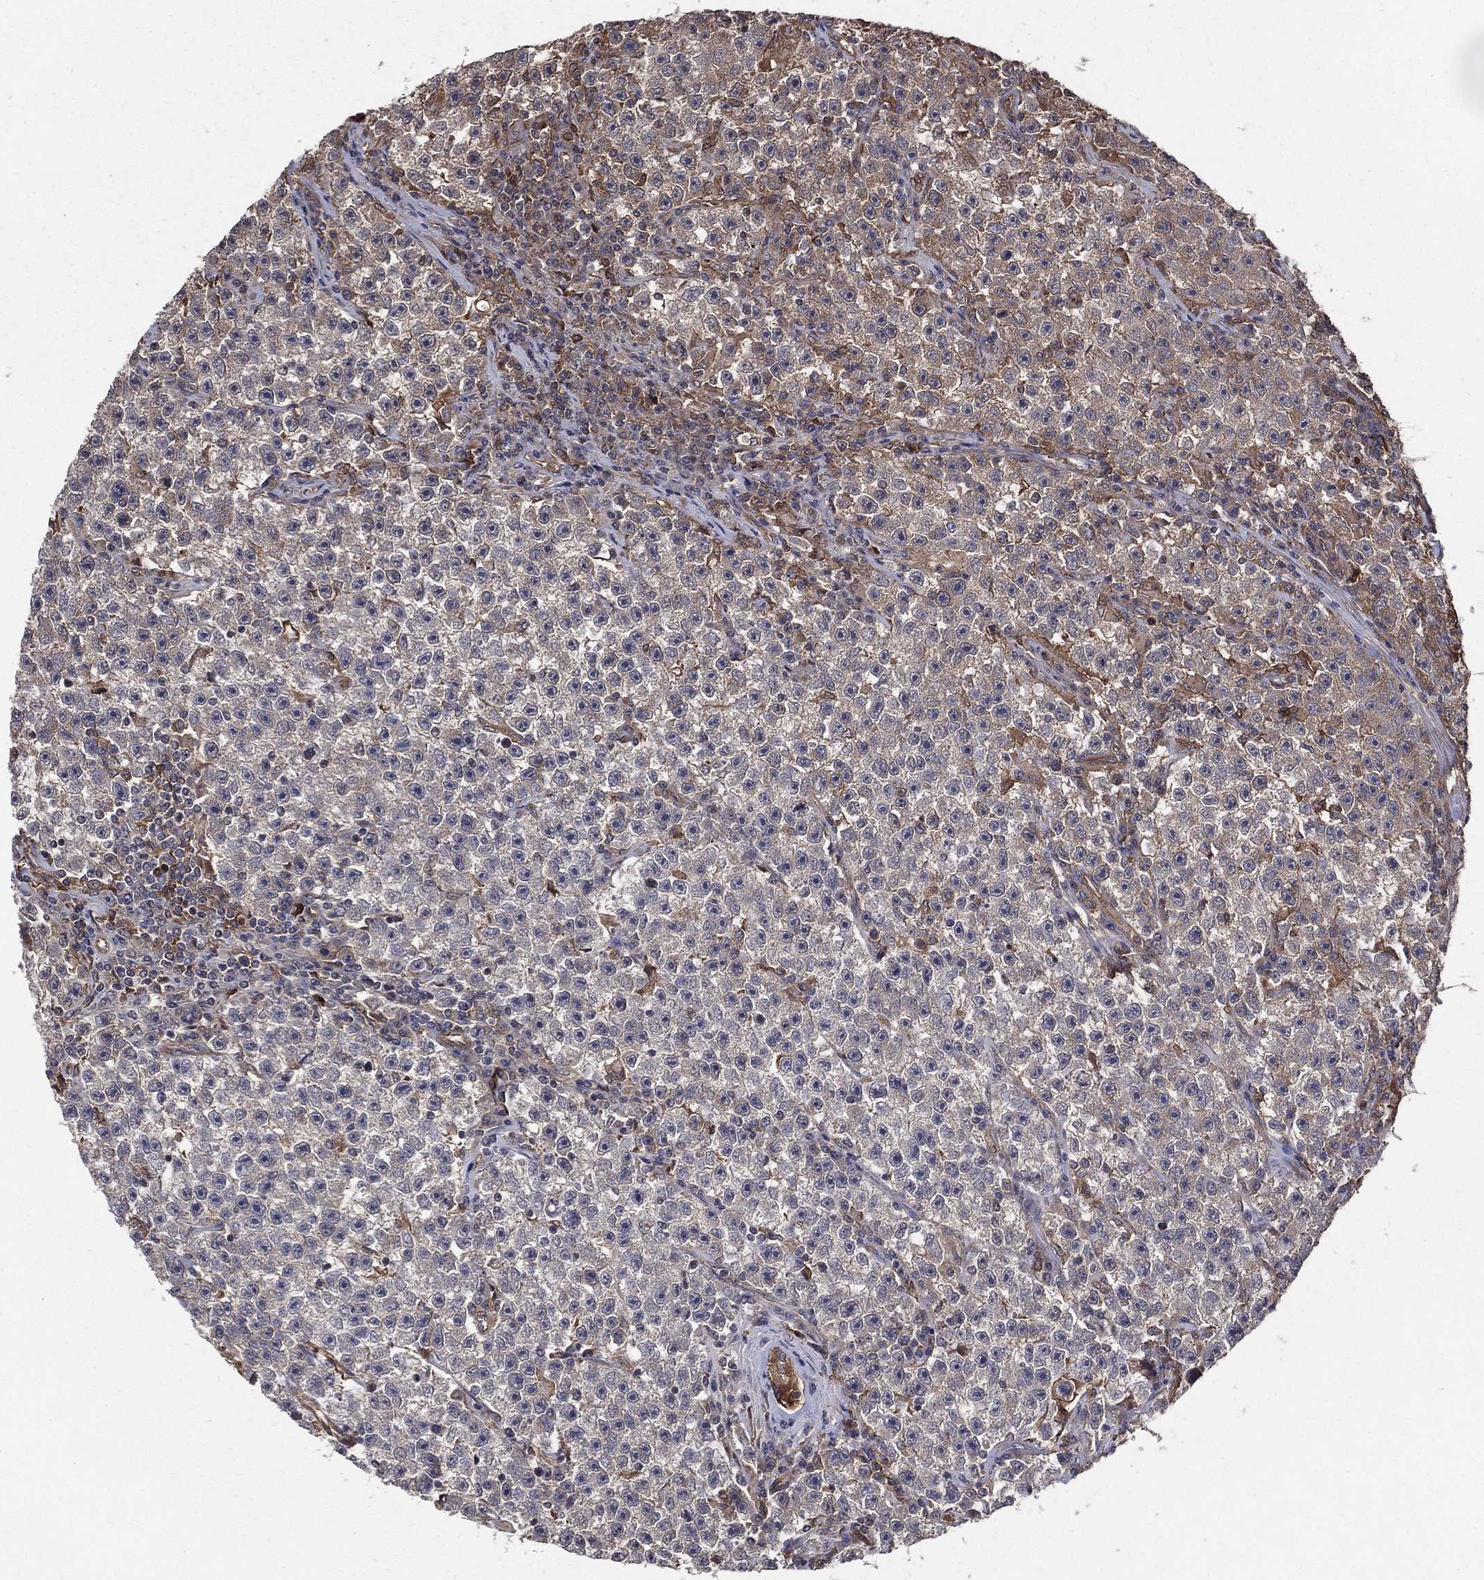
{"staining": {"intensity": "weak", "quantity": "25%-75%", "location": "cytoplasmic/membranous"}, "tissue": "testis cancer", "cell_type": "Tumor cells", "image_type": "cancer", "snomed": [{"axis": "morphology", "description": "Seminoma, NOS"}, {"axis": "topography", "description": "Testis"}], "caption": "Protein staining exhibits weak cytoplasmic/membranous expression in approximately 25%-75% of tumor cells in seminoma (testis).", "gene": "DPYSL2", "patient": {"sex": "male", "age": 22}}